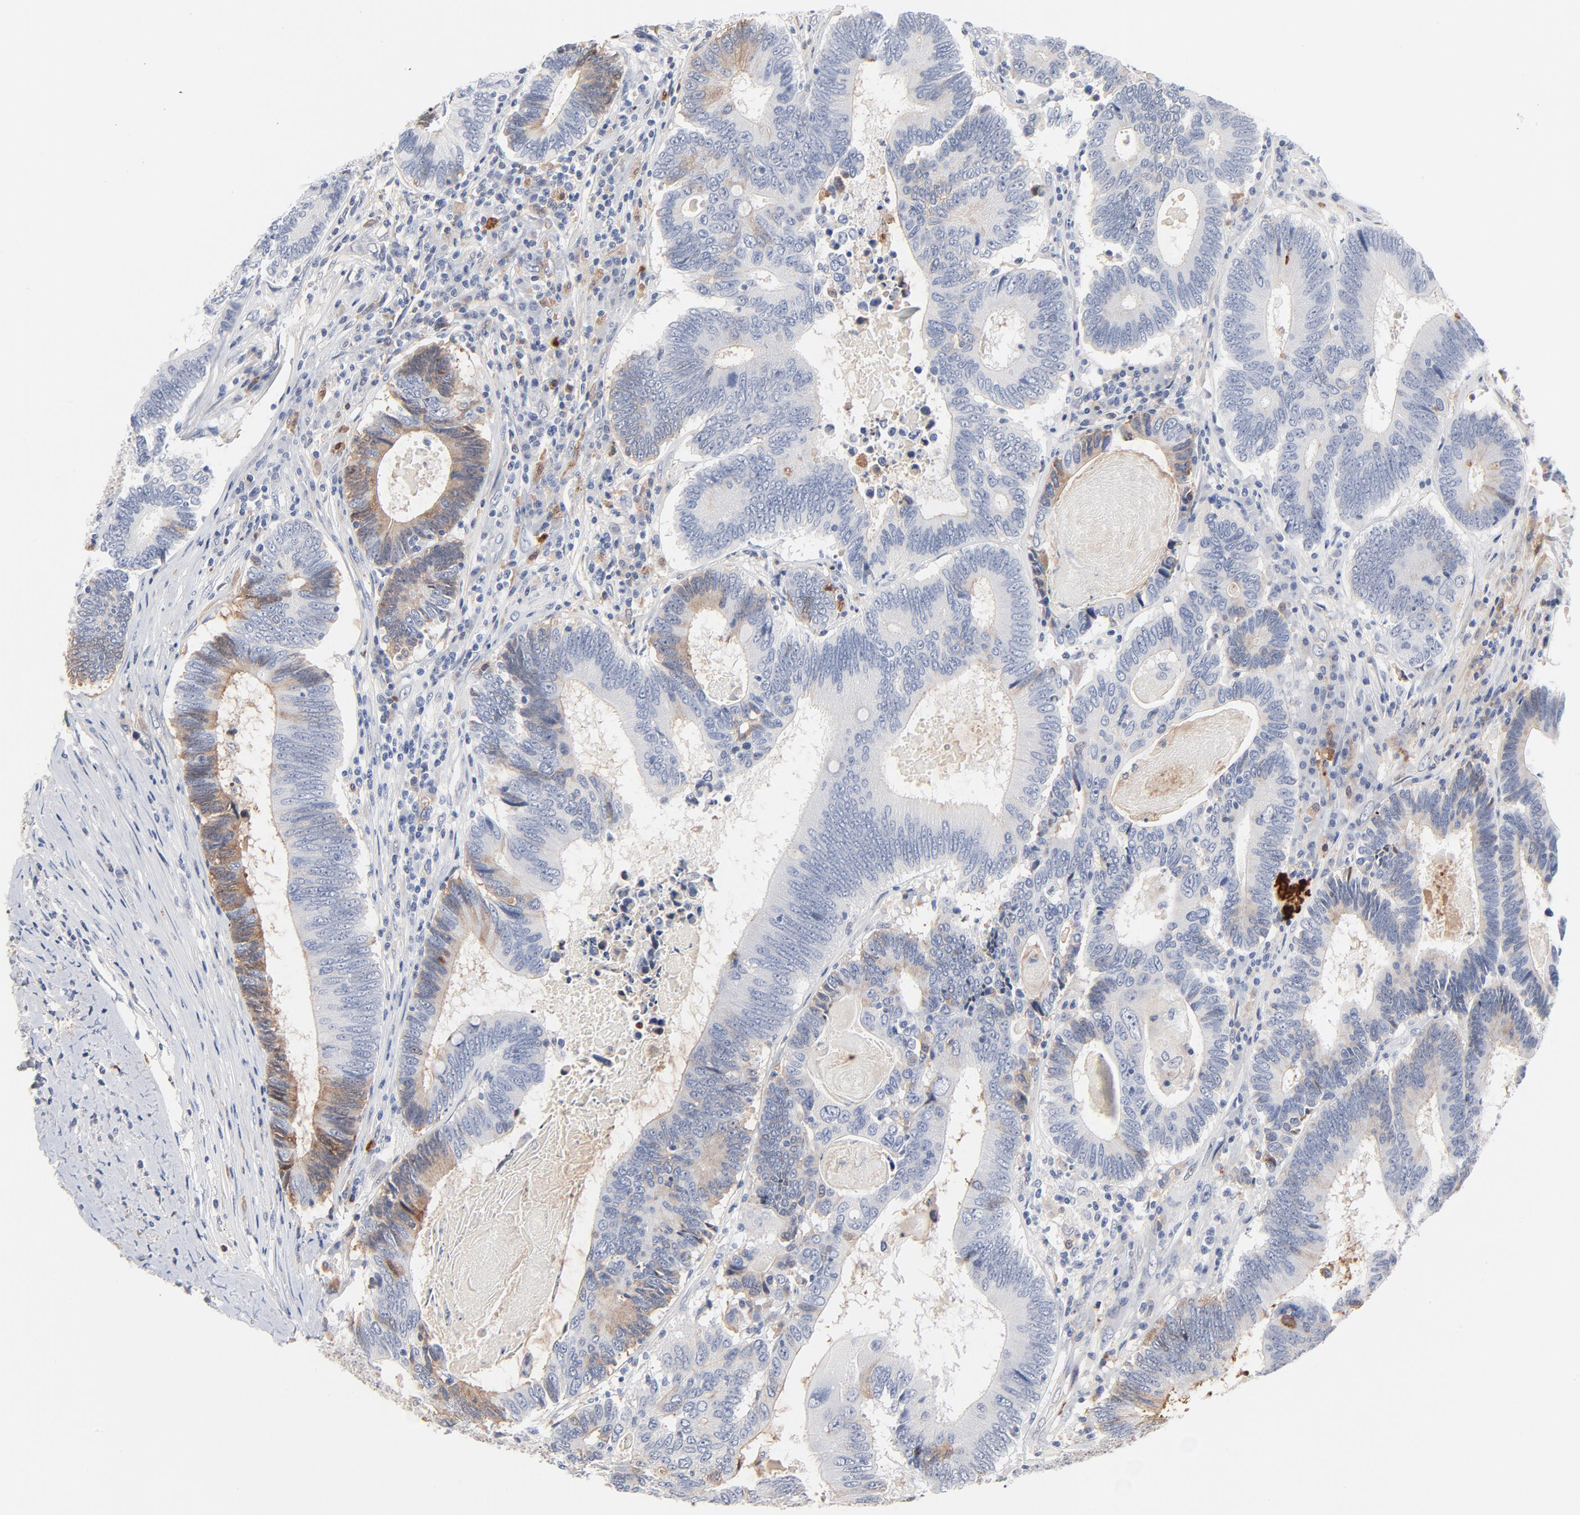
{"staining": {"intensity": "moderate", "quantity": "<25%", "location": "cytoplasmic/membranous"}, "tissue": "colorectal cancer", "cell_type": "Tumor cells", "image_type": "cancer", "snomed": [{"axis": "morphology", "description": "Adenocarcinoma, NOS"}, {"axis": "topography", "description": "Colon"}], "caption": "This histopathology image shows colorectal cancer stained with IHC to label a protein in brown. The cytoplasmic/membranous of tumor cells show moderate positivity for the protein. Nuclei are counter-stained blue.", "gene": "SERPINA4", "patient": {"sex": "female", "age": 78}}